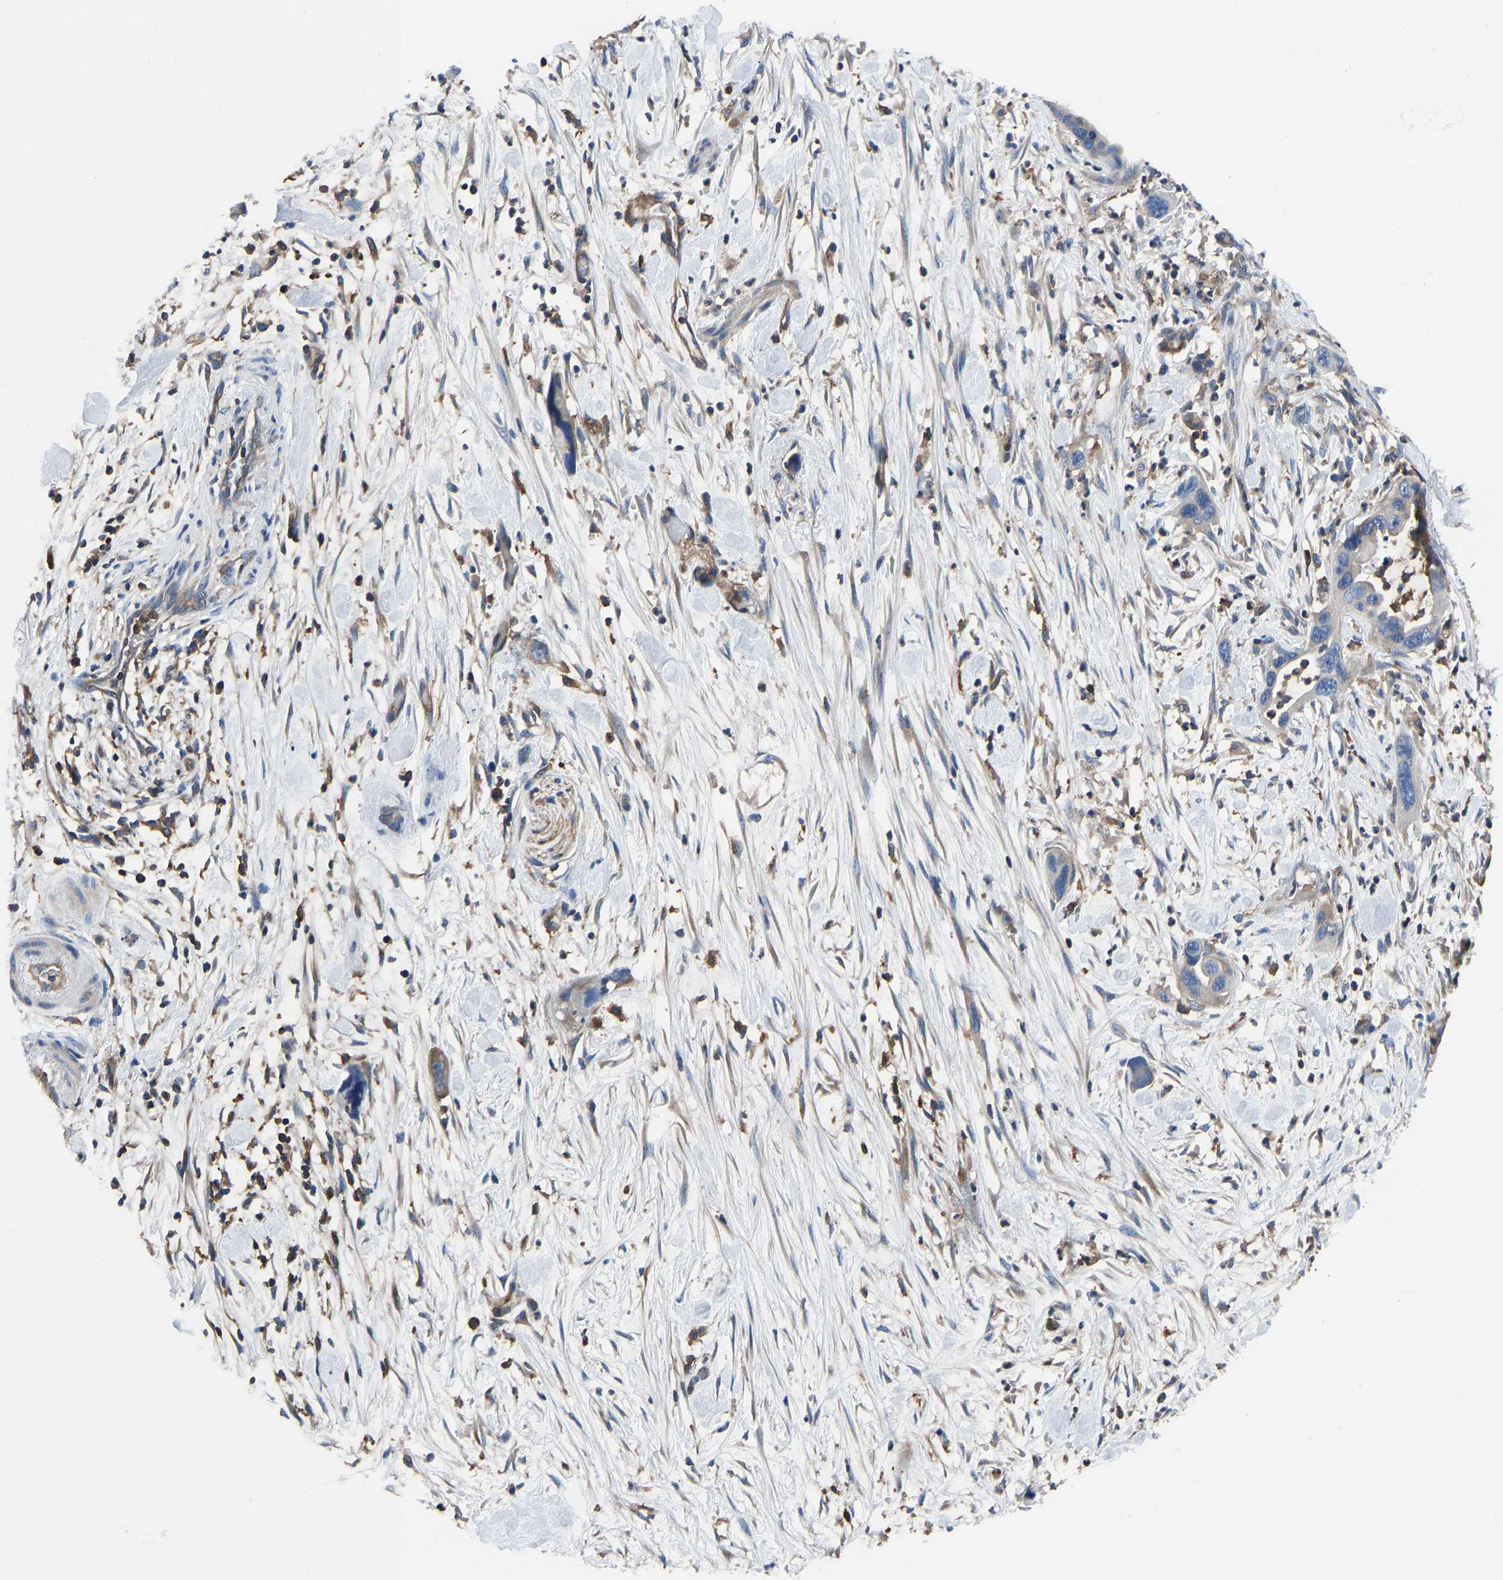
{"staining": {"intensity": "moderate", "quantity": "<25%", "location": "cytoplasmic/membranous"}, "tissue": "pancreatic cancer", "cell_type": "Tumor cells", "image_type": "cancer", "snomed": [{"axis": "morphology", "description": "Adenocarcinoma, NOS"}, {"axis": "topography", "description": "Pancreas"}], "caption": "Immunohistochemical staining of human adenocarcinoma (pancreatic) shows low levels of moderate cytoplasmic/membranous protein expression in about <25% of tumor cells.", "gene": "PRKAR1A", "patient": {"sex": "female", "age": 71}}